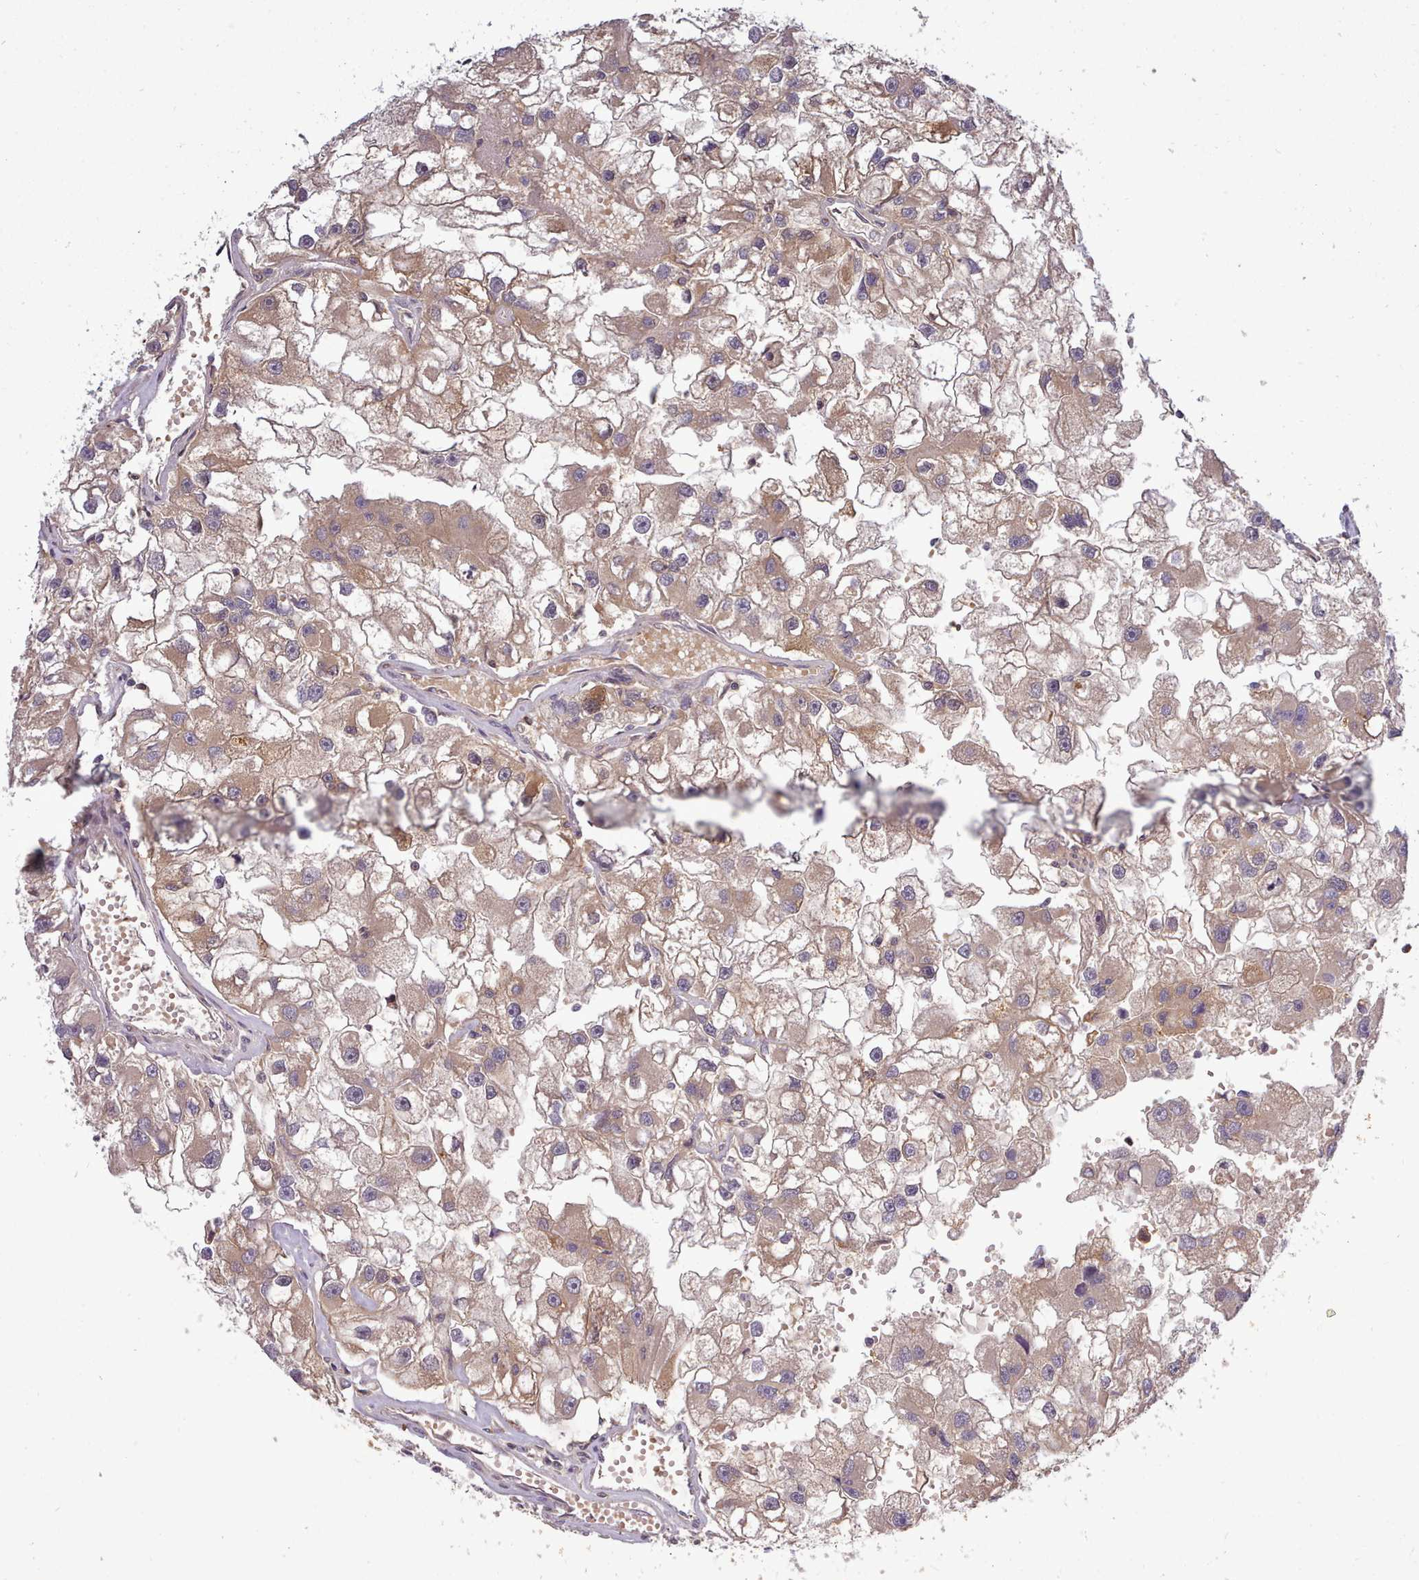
{"staining": {"intensity": "moderate", "quantity": ">75%", "location": "cytoplasmic/membranous"}, "tissue": "renal cancer", "cell_type": "Tumor cells", "image_type": "cancer", "snomed": [{"axis": "morphology", "description": "Adenocarcinoma, NOS"}, {"axis": "topography", "description": "Kidney"}], "caption": "Tumor cells exhibit medium levels of moderate cytoplasmic/membranous expression in approximately >75% of cells in renal adenocarcinoma.", "gene": "ARL17A", "patient": {"sex": "male", "age": 63}}